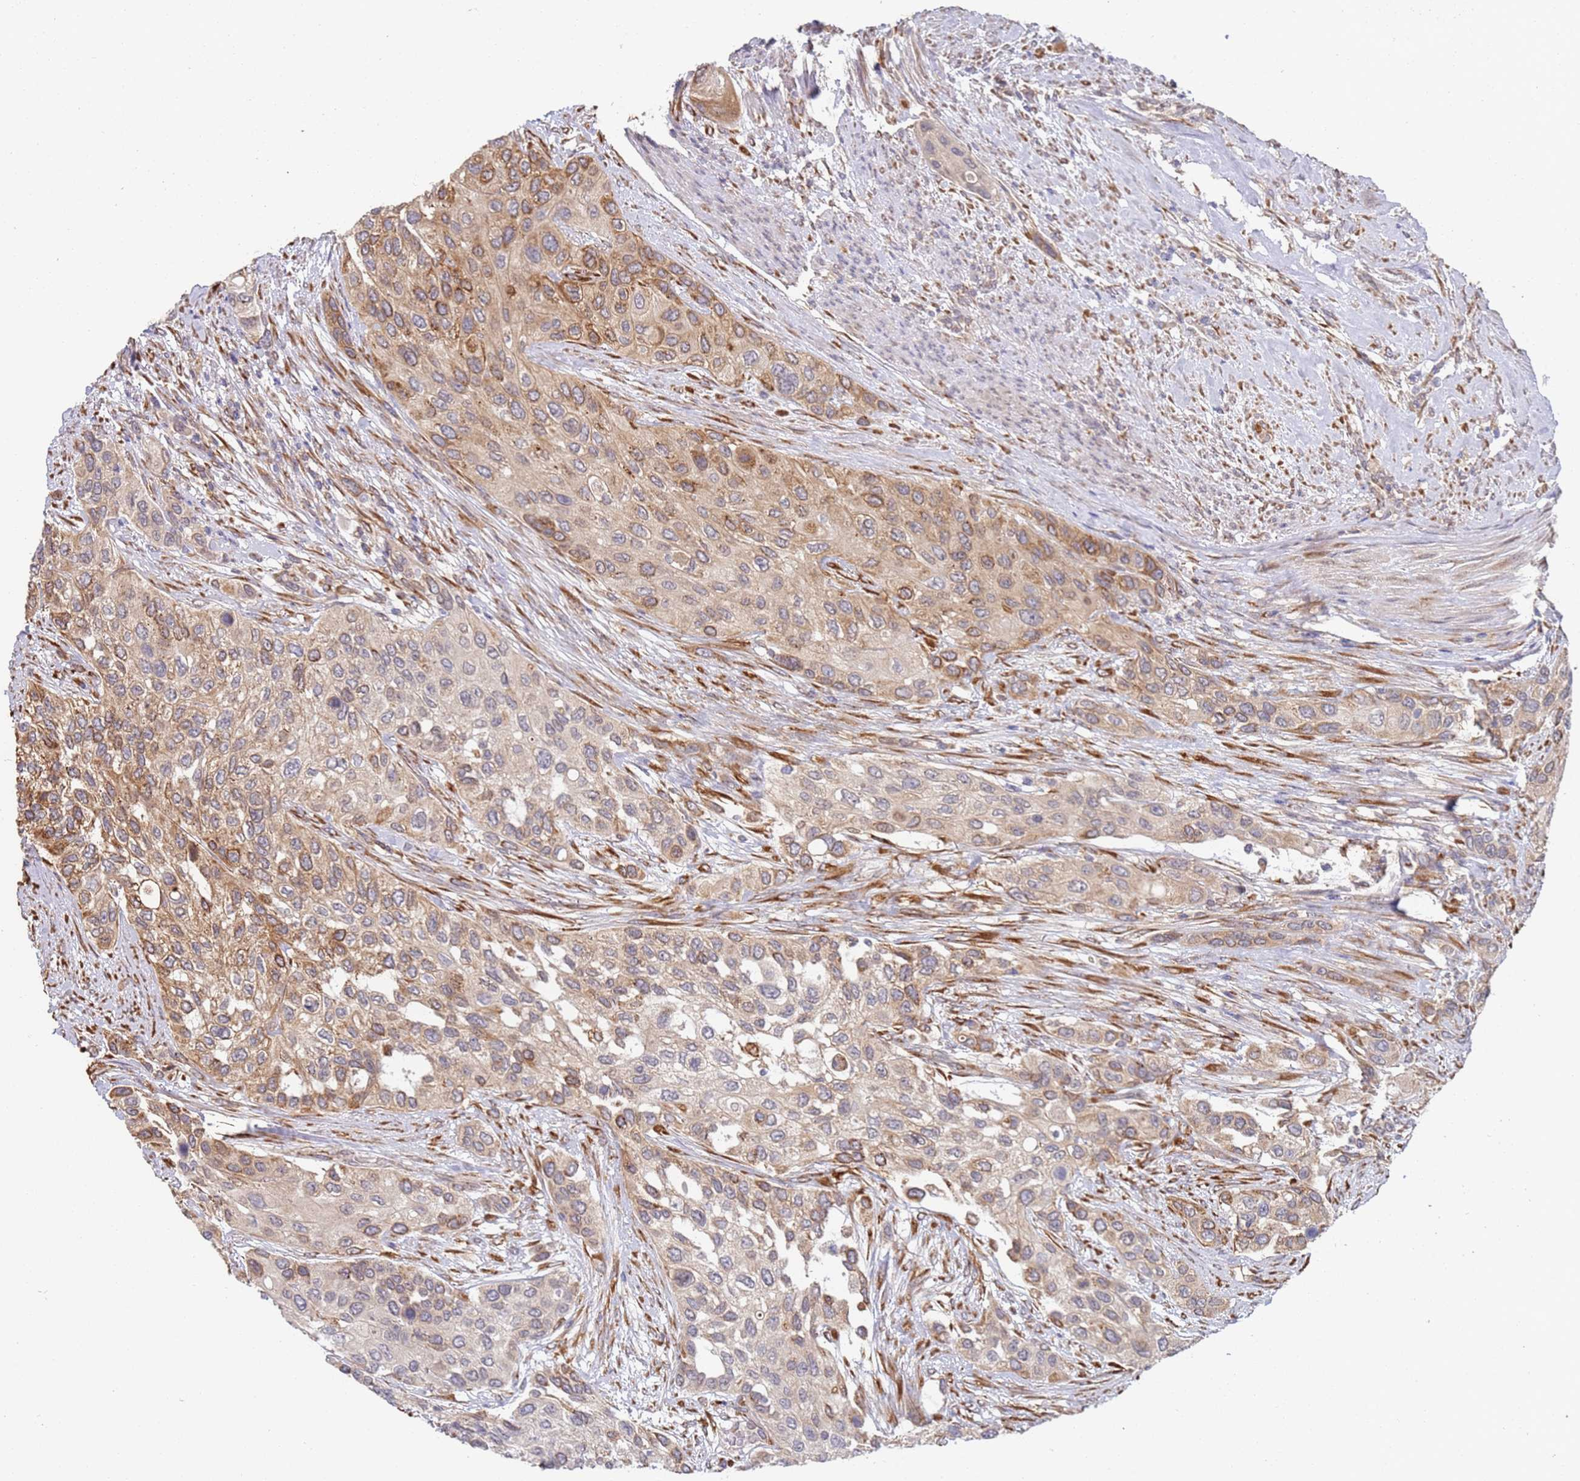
{"staining": {"intensity": "moderate", "quantity": "25%-75%", "location": "cytoplasmic/membranous"}, "tissue": "urothelial cancer", "cell_type": "Tumor cells", "image_type": "cancer", "snomed": [{"axis": "morphology", "description": "Normal tissue, NOS"}, {"axis": "morphology", "description": "Urothelial carcinoma, High grade"}, {"axis": "topography", "description": "Vascular tissue"}, {"axis": "topography", "description": "Urinary bladder"}], "caption": "Immunohistochemistry (DAB (3,3'-diaminobenzidine)) staining of human urothelial carcinoma (high-grade) demonstrates moderate cytoplasmic/membranous protein positivity in approximately 25%-75% of tumor cells. Using DAB (brown) and hematoxylin (blue) stains, captured at high magnification using brightfield microscopy.", "gene": "VRK2", "patient": {"sex": "female", "age": 56}}